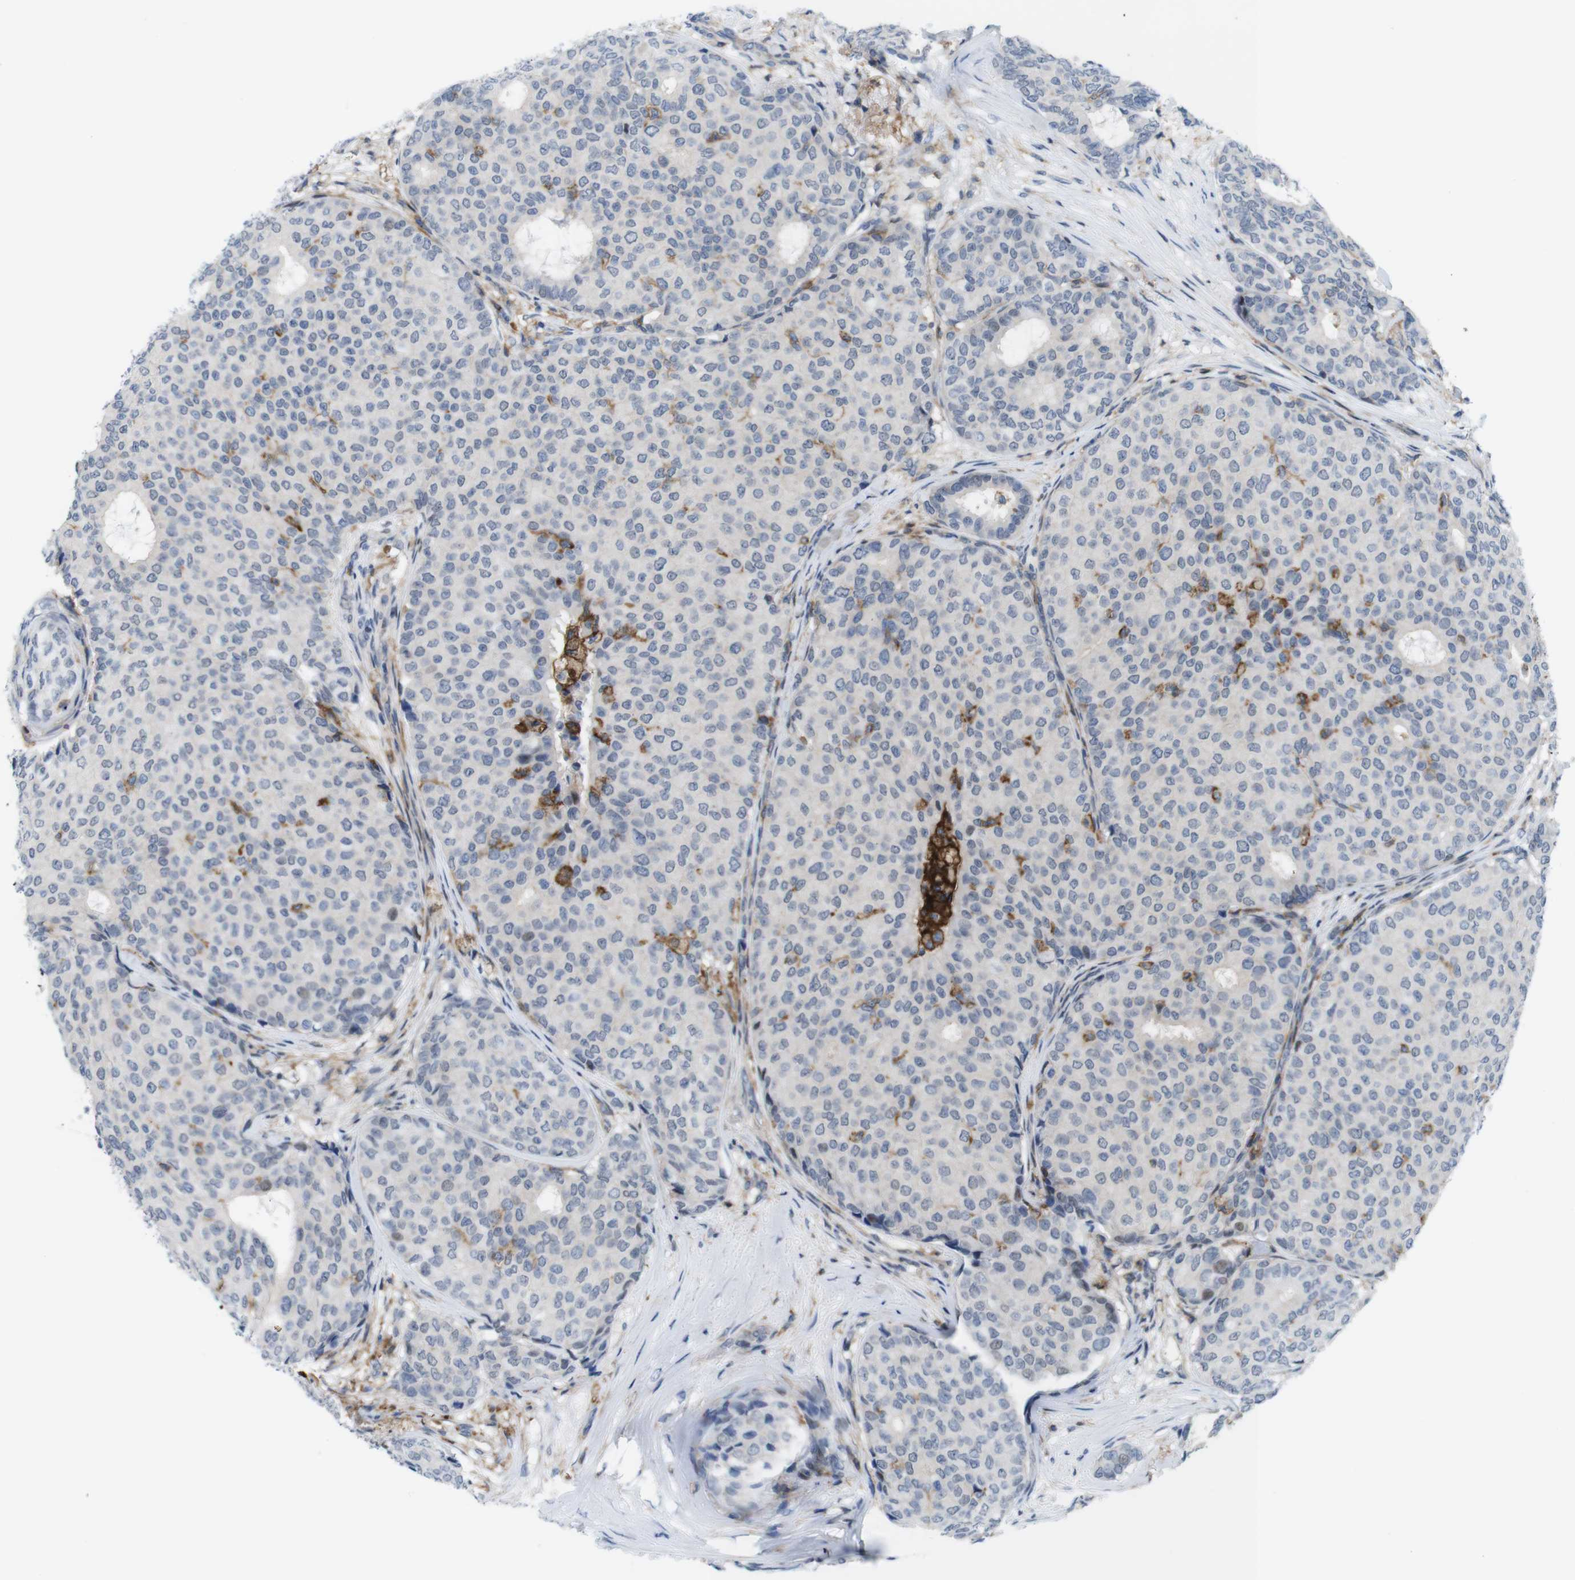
{"staining": {"intensity": "negative", "quantity": "none", "location": "none"}, "tissue": "breast cancer", "cell_type": "Tumor cells", "image_type": "cancer", "snomed": [{"axis": "morphology", "description": "Duct carcinoma"}, {"axis": "topography", "description": "Breast"}], "caption": "Immunohistochemistry photomicrograph of neoplastic tissue: breast invasive ductal carcinoma stained with DAB (3,3'-diaminobenzidine) exhibits no significant protein expression in tumor cells. The staining was performed using DAB to visualize the protein expression in brown, while the nuclei were stained in blue with hematoxylin (Magnification: 20x).", "gene": "CD300C", "patient": {"sex": "female", "age": 75}}